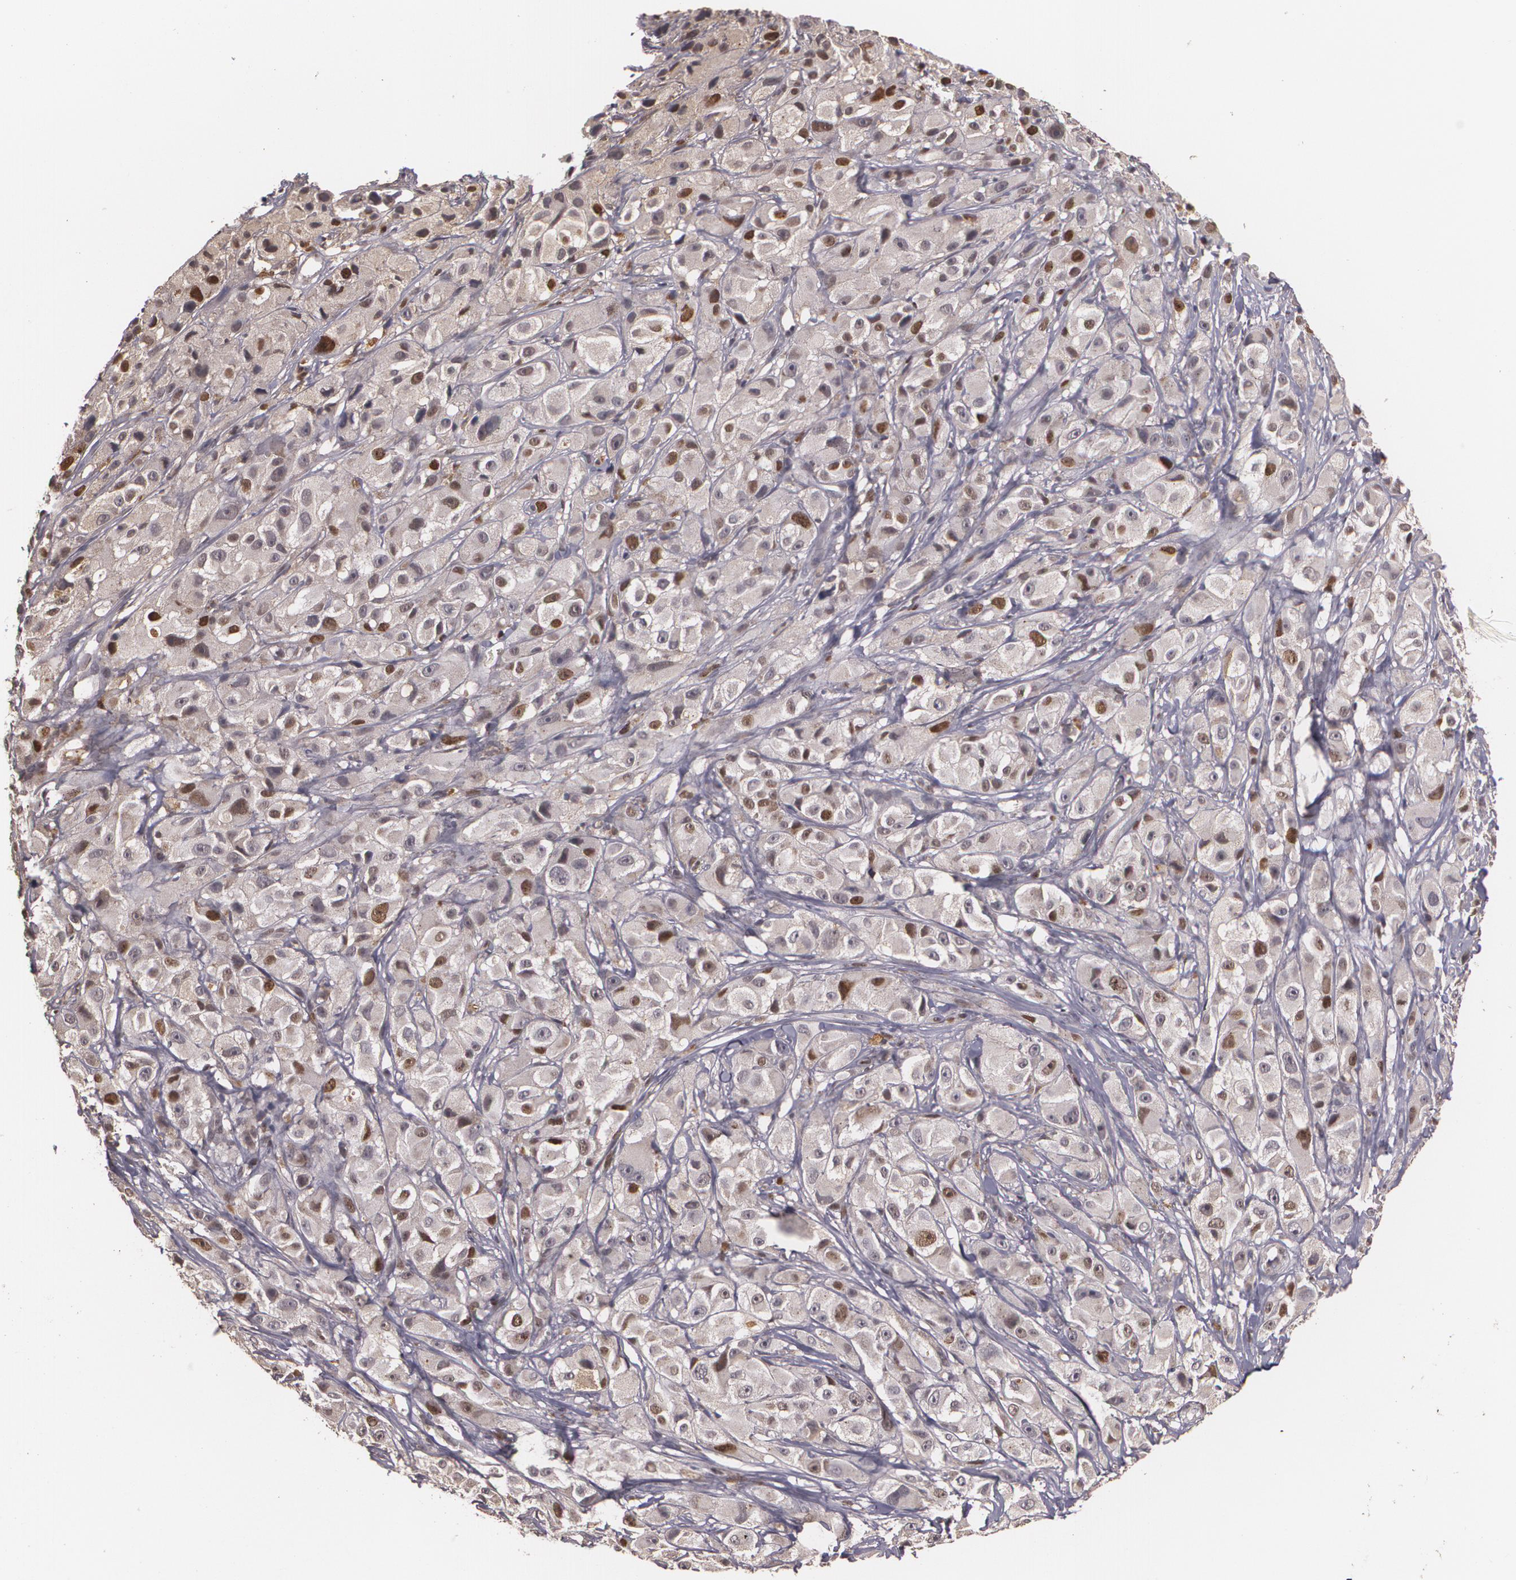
{"staining": {"intensity": "strong", "quantity": "25%-75%", "location": "nuclear"}, "tissue": "melanoma", "cell_type": "Tumor cells", "image_type": "cancer", "snomed": [{"axis": "morphology", "description": "Malignant melanoma, NOS"}, {"axis": "topography", "description": "Skin"}], "caption": "Human melanoma stained with a brown dye reveals strong nuclear positive staining in about 25%-75% of tumor cells.", "gene": "BRCA1", "patient": {"sex": "male", "age": 56}}